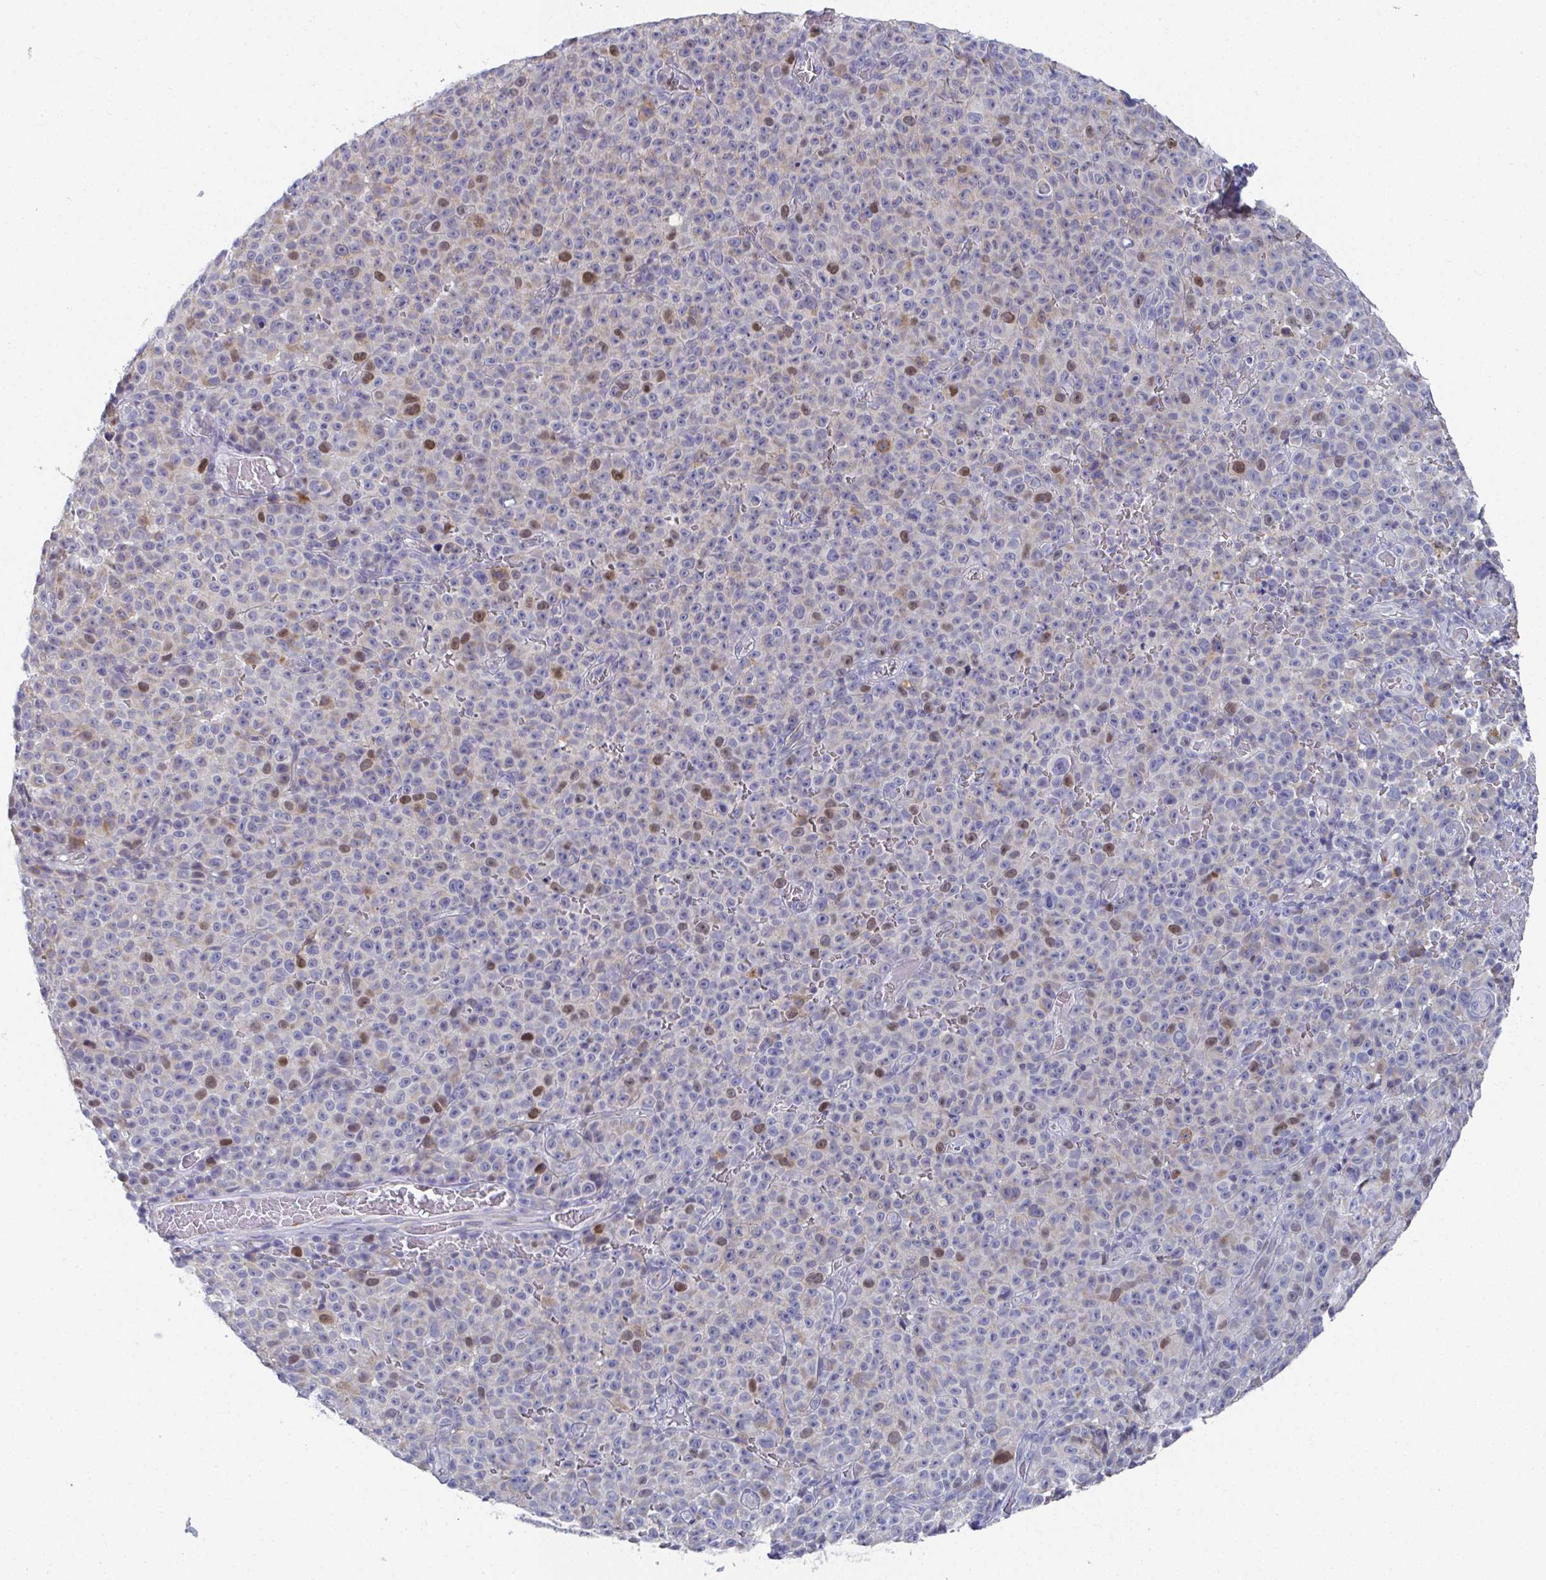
{"staining": {"intensity": "moderate", "quantity": "<25%", "location": "nuclear"}, "tissue": "melanoma", "cell_type": "Tumor cells", "image_type": "cancer", "snomed": [{"axis": "morphology", "description": "Malignant melanoma, NOS"}, {"axis": "topography", "description": "Skin"}], "caption": "DAB (3,3'-diaminobenzidine) immunohistochemical staining of human melanoma displays moderate nuclear protein expression in about <25% of tumor cells.", "gene": "ATP5F1C", "patient": {"sex": "female", "age": 82}}